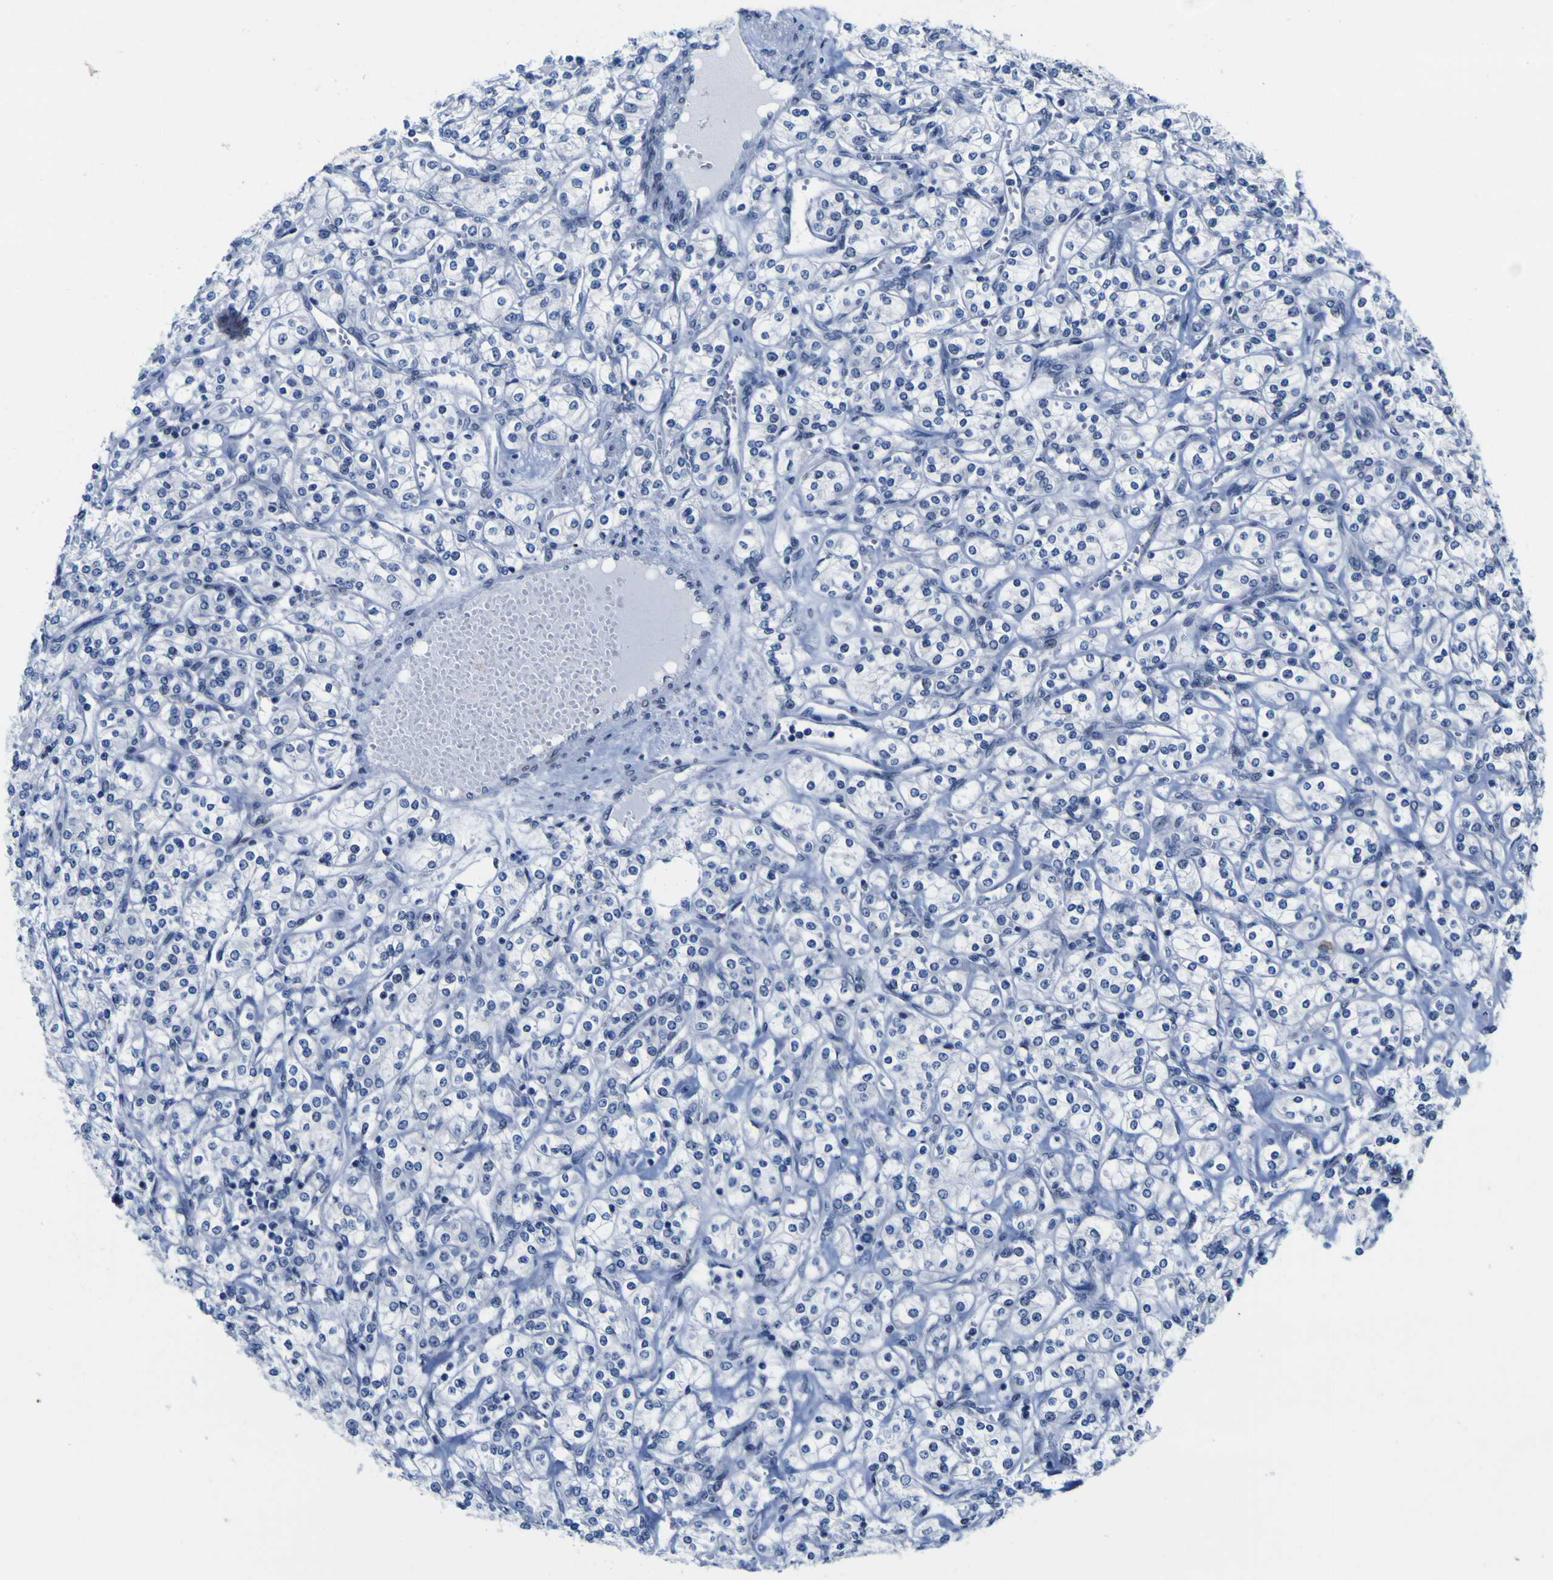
{"staining": {"intensity": "negative", "quantity": "none", "location": "none"}, "tissue": "renal cancer", "cell_type": "Tumor cells", "image_type": "cancer", "snomed": [{"axis": "morphology", "description": "Adenocarcinoma, NOS"}, {"axis": "topography", "description": "Kidney"}], "caption": "Protein analysis of renal adenocarcinoma displays no significant expression in tumor cells.", "gene": "MBD3", "patient": {"sex": "male", "age": 77}}